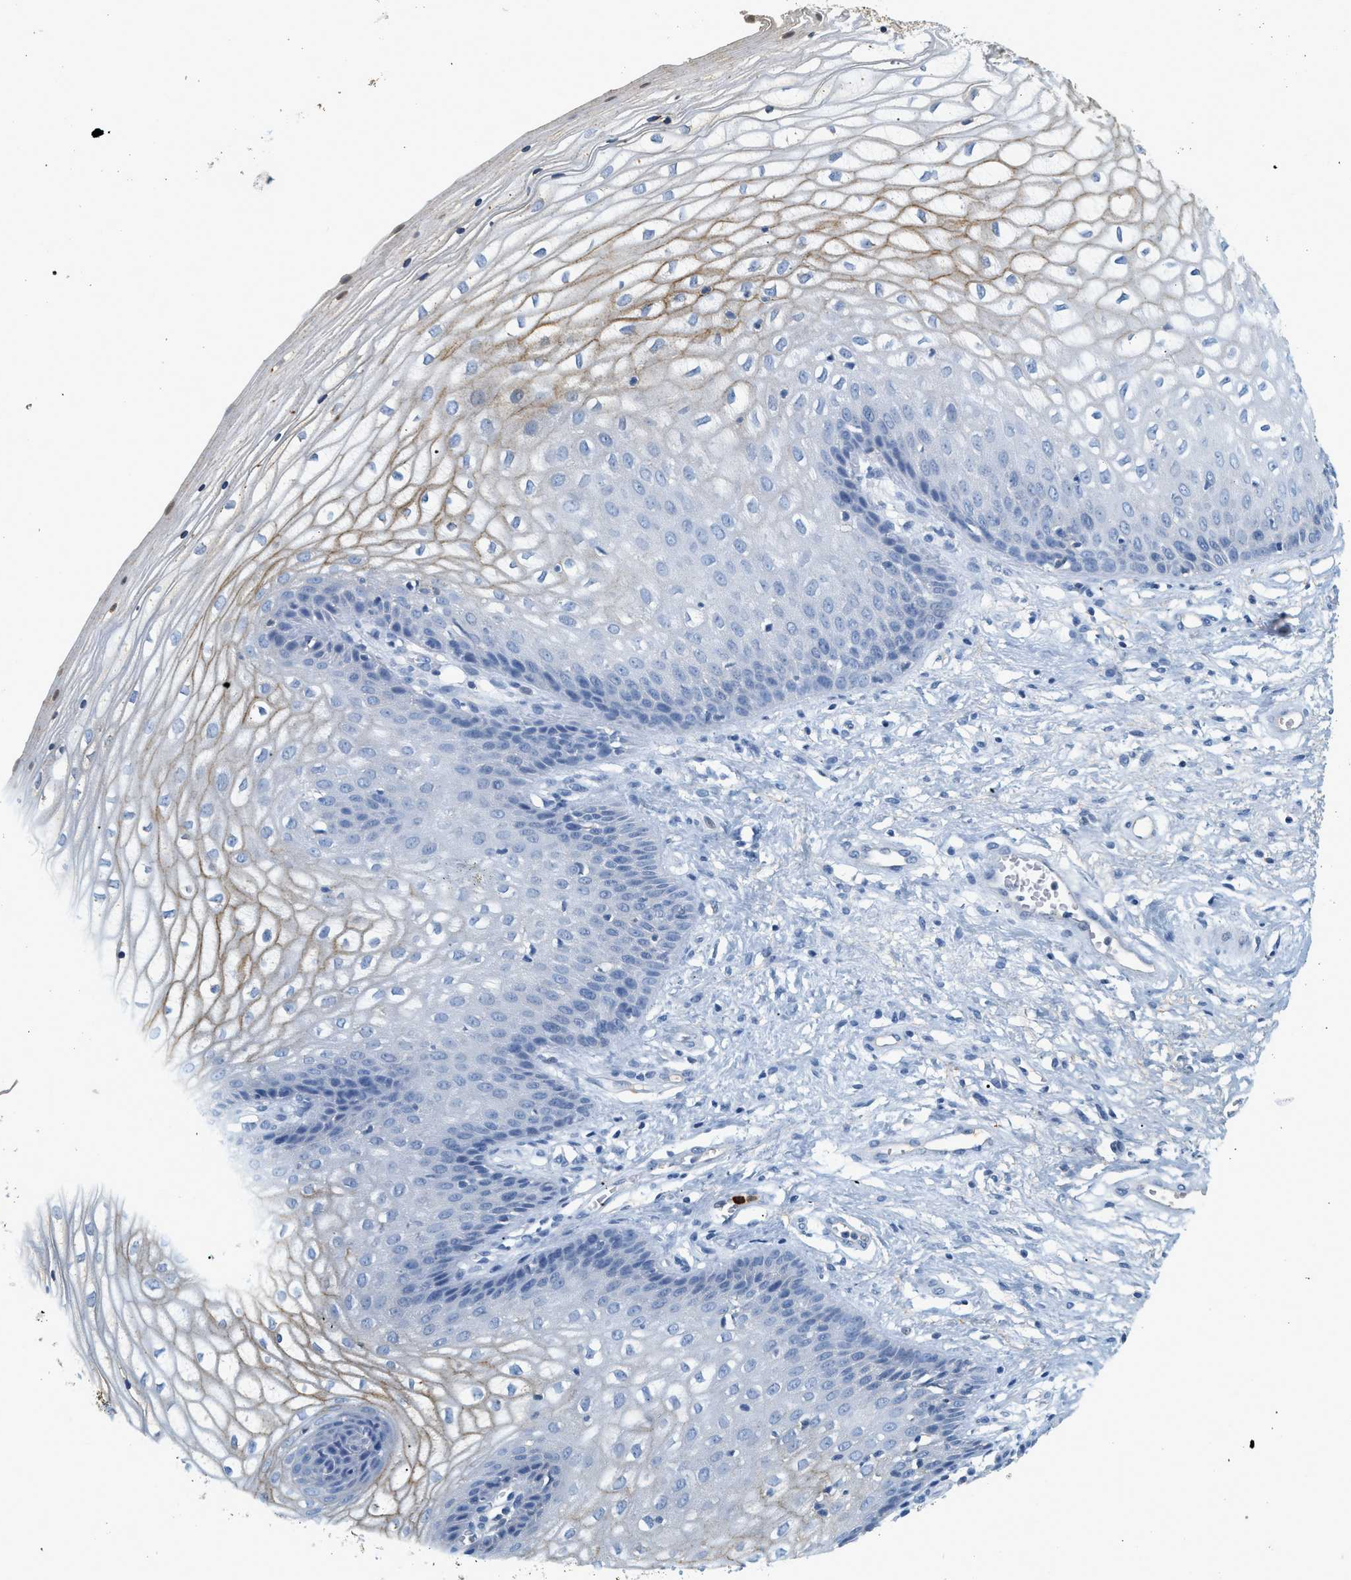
{"staining": {"intensity": "negative", "quantity": "none", "location": "none"}, "tissue": "vagina", "cell_type": "Squamous epithelial cells", "image_type": "normal", "snomed": [{"axis": "morphology", "description": "Normal tissue, NOS"}, {"axis": "topography", "description": "Vagina"}], "caption": "This is a micrograph of IHC staining of unremarkable vagina, which shows no staining in squamous epithelial cells.", "gene": "LCN2", "patient": {"sex": "female", "age": 34}}